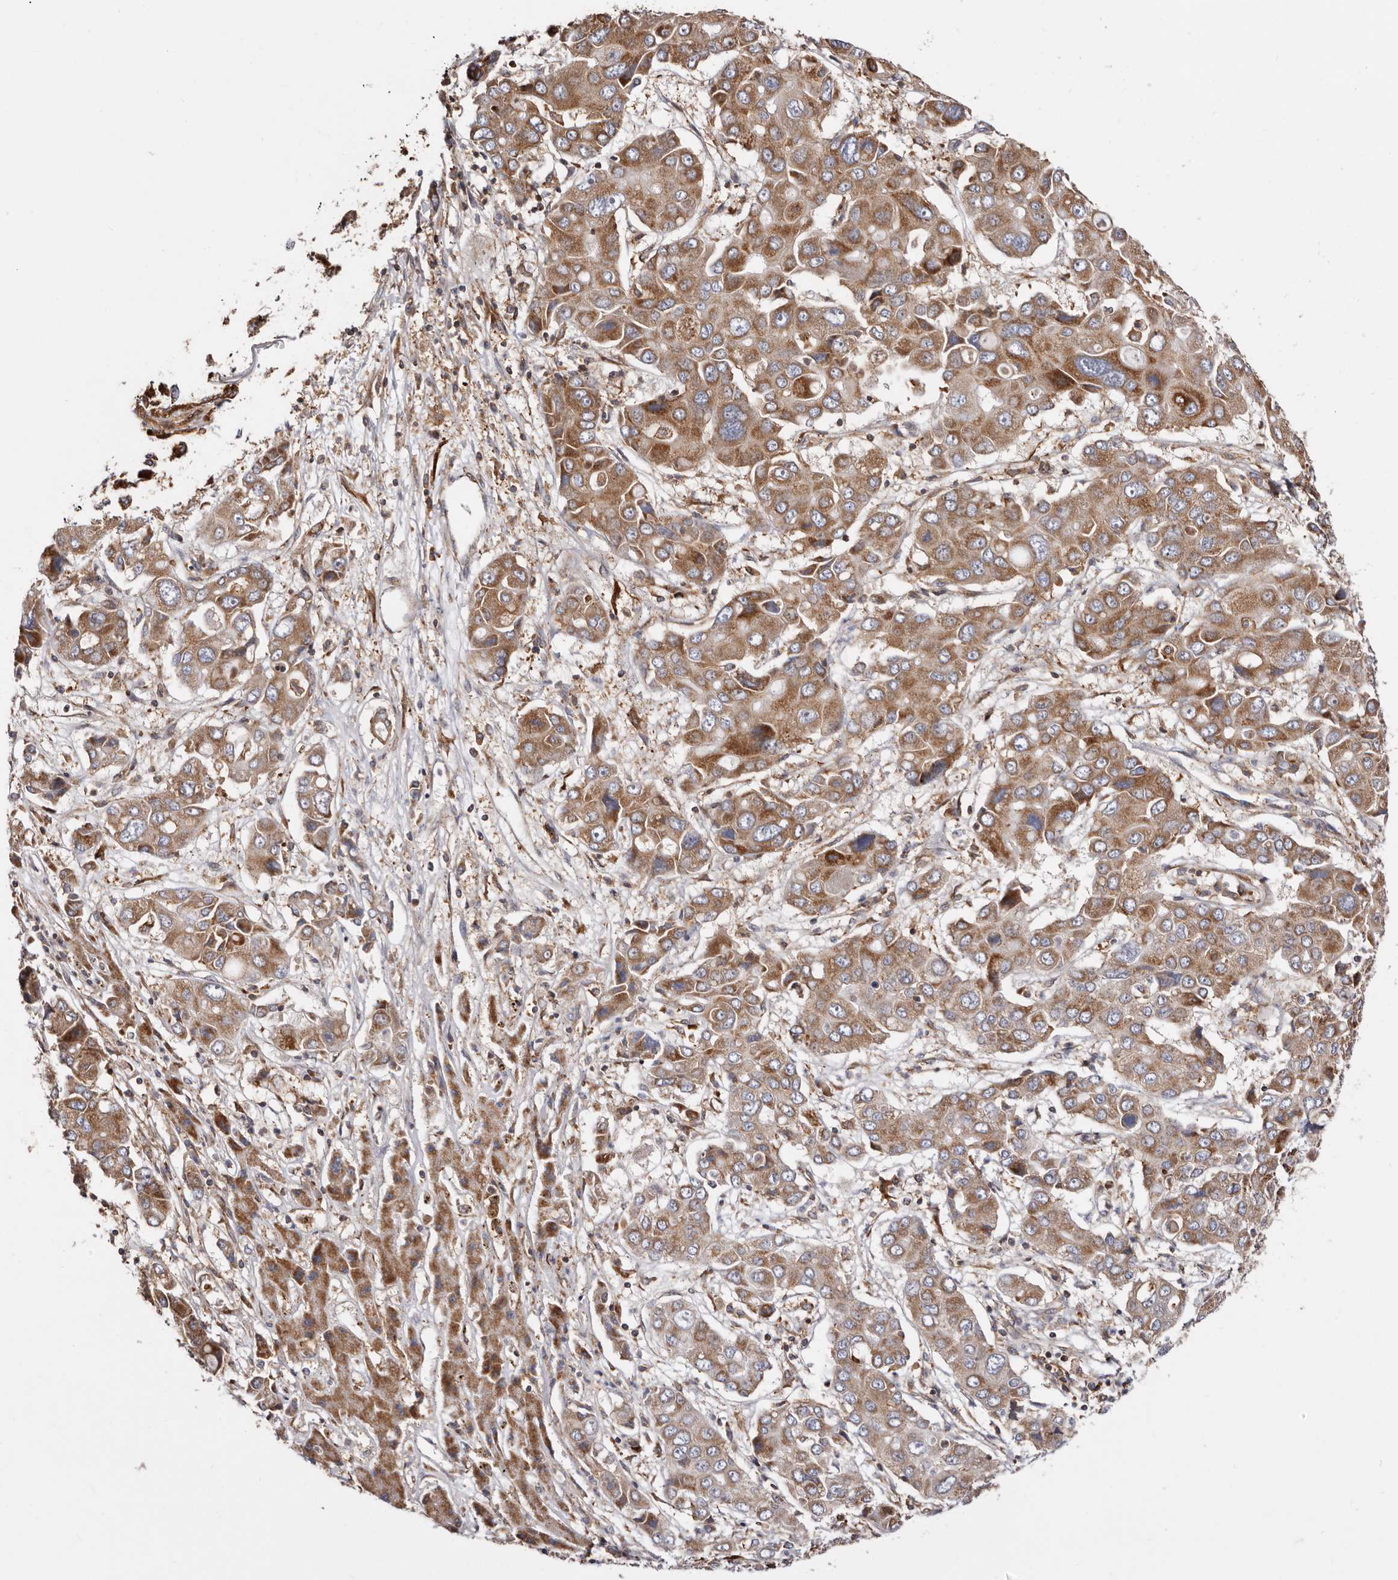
{"staining": {"intensity": "moderate", "quantity": ">75%", "location": "cytoplasmic/membranous"}, "tissue": "liver cancer", "cell_type": "Tumor cells", "image_type": "cancer", "snomed": [{"axis": "morphology", "description": "Cholangiocarcinoma"}, {"axis": "topography", "description": "Liver"}], "caption": "This micrograph exhibits IHC staining of cholangiocarcinoma (liver), with medium moderate cytoplasmic/membranous expression in about >75% of tumor cells.", "gene": "COQ8B", "patient": {"sex": "male", "age": 67}}